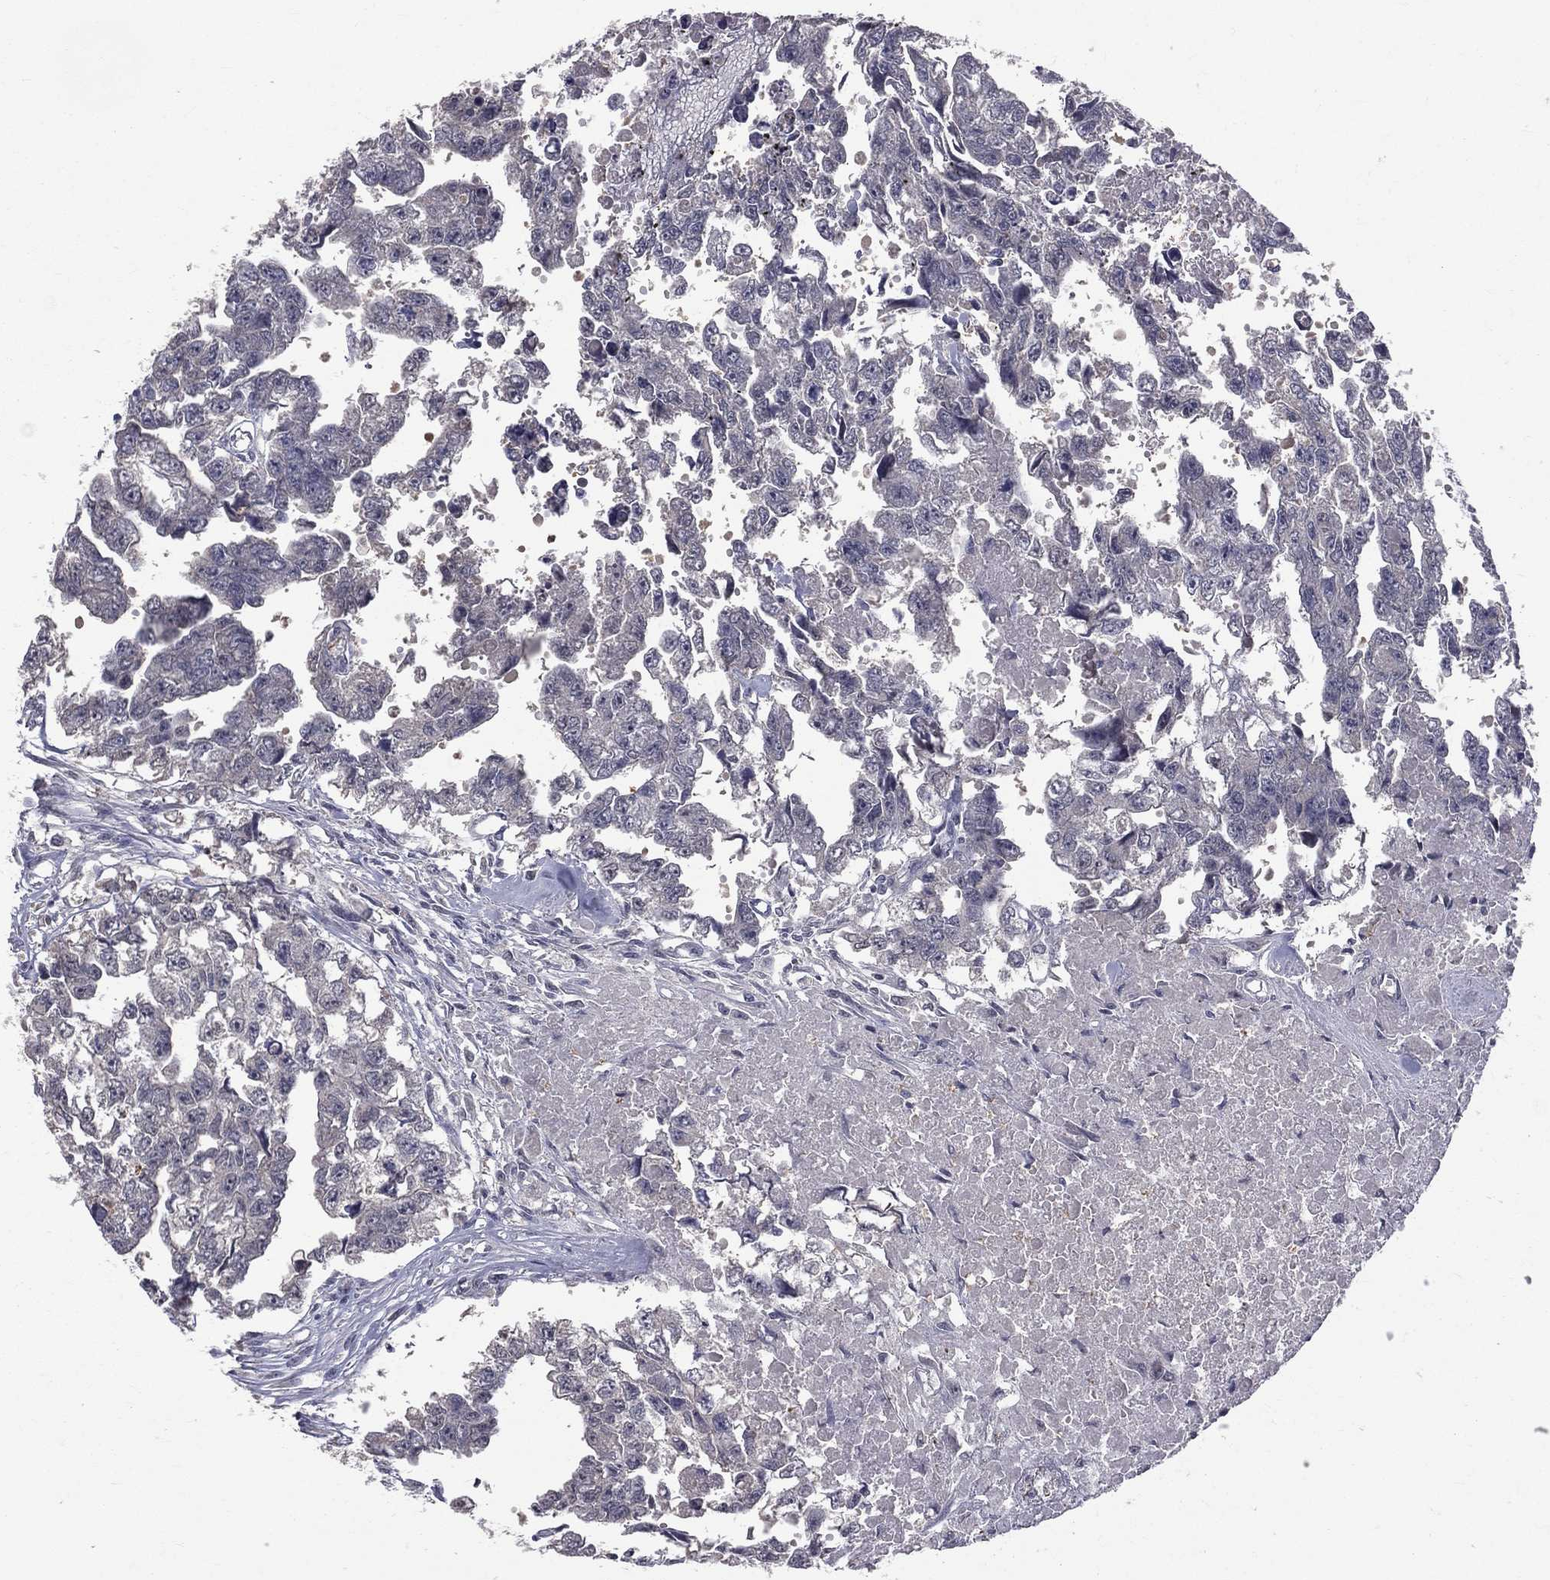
{"staining": {"intensity": "negative", "quantity": "none", "location": "none"}, "tissue": "testis cancer", "cell_type": "Tumor cells", "image_type": "cancer", "snomed": [{"axis": "morphology", "description": "Carcinoma, Embryonal, NOS"}, {"axis": "morphology", "description": "Teratoma, malignant, NOS"}, {"axis": "topography", "description": "Testis"}], "caption": "Tumor cells show no significant staining in testis embryonal carcinoma. (DAB immunohistochemistry with hematoxylin counter stain).", "gene": "DSG4", "patient": {"sex": "male", "age": 44}}